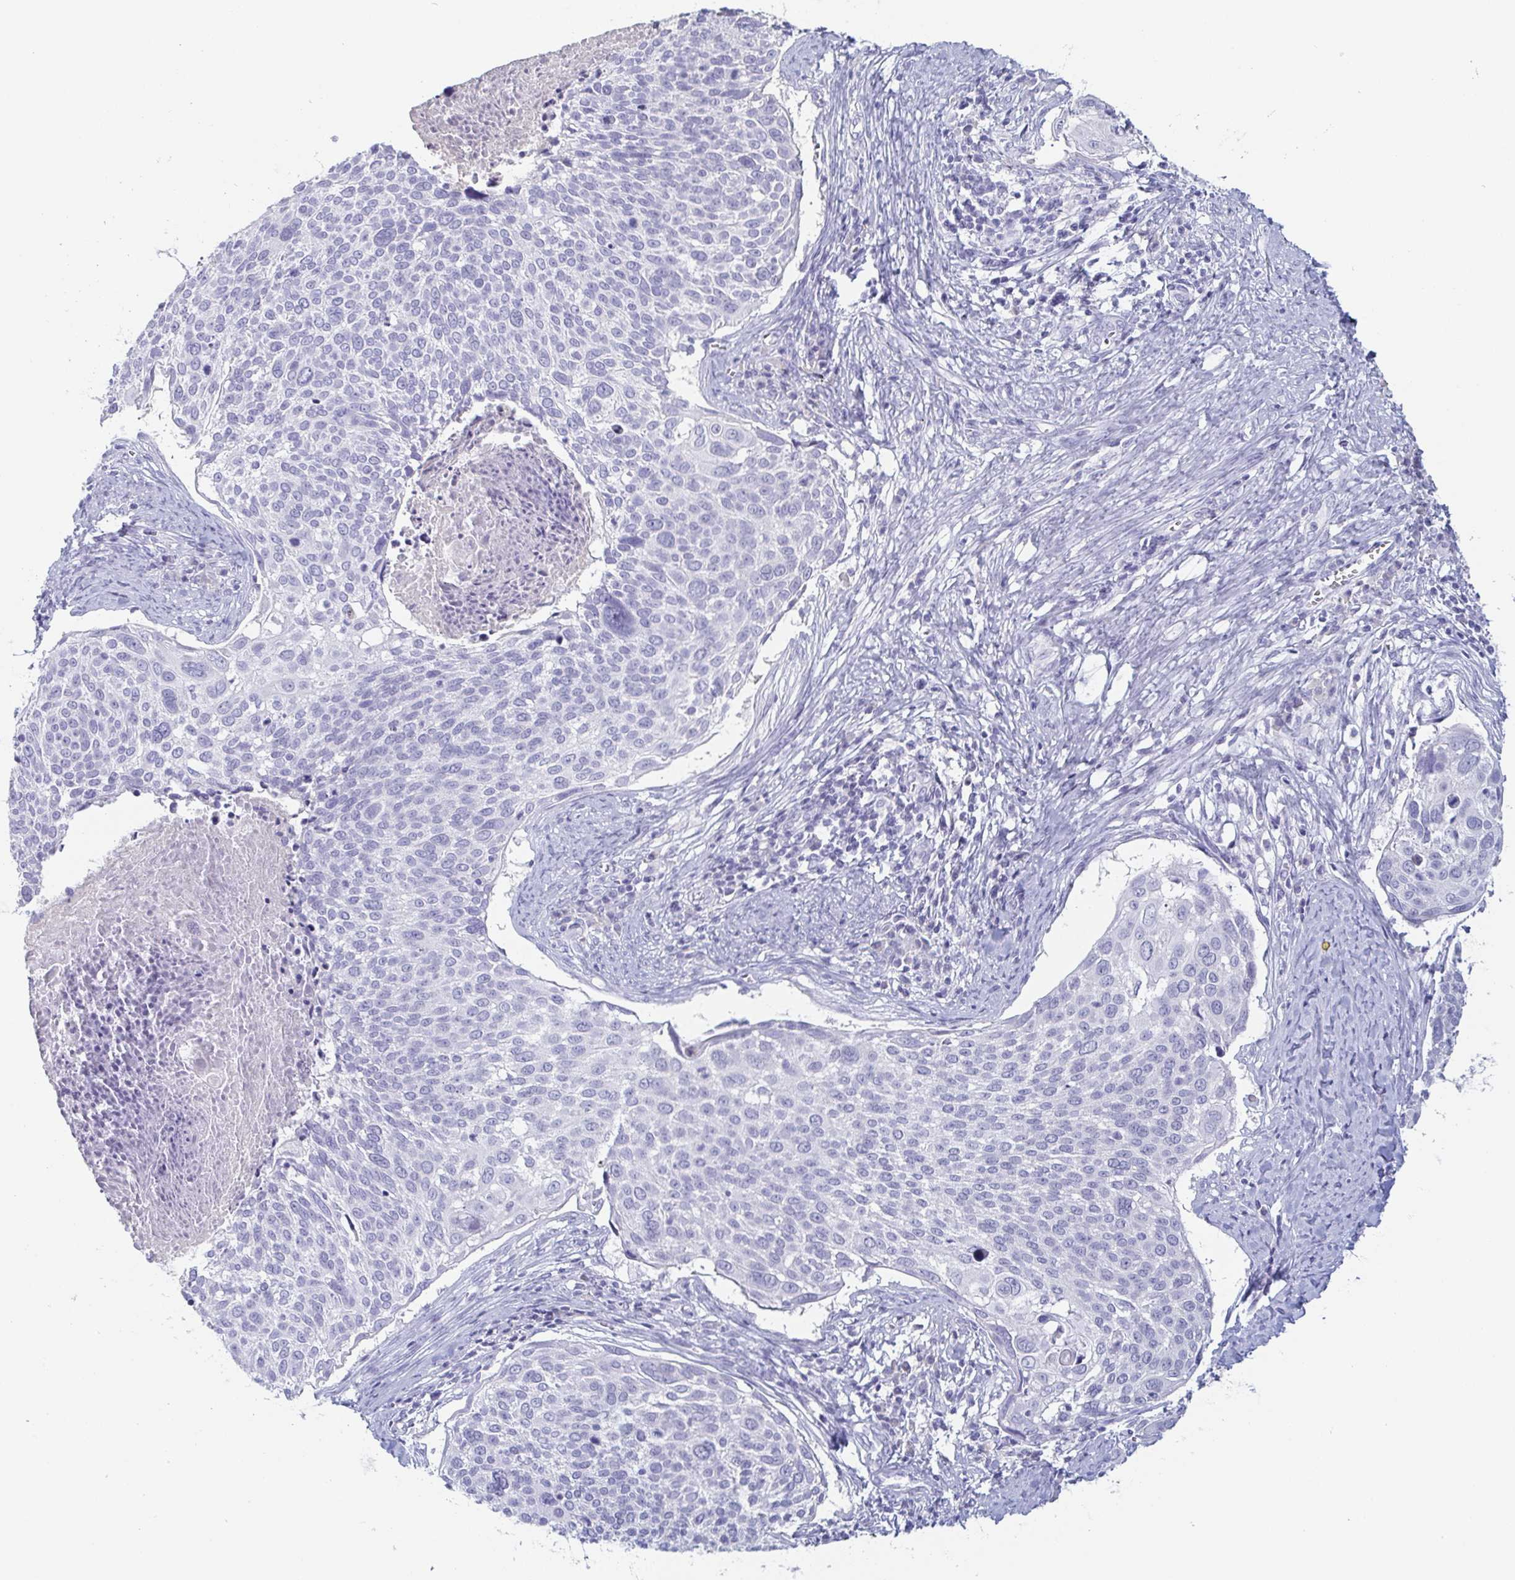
{"staining": {"intensity": "negative", "quantity": "none", "location": "none"}, "tissue": "cervical cancer", "cell_type": "Tumor cells", "image_type": "cancer", "snomed": [{"axis": "morphology", "description": "Squamous cell carcinoma, NOS"}, {"axis": "topography", "description": "Cervix"}], "caption": "This is an IHC image of cervical cancer (squamous cell carcinoma). There is no positivity in tumor cells.", "gene": "ITLN1", "patient": {"sex": "female", "age": 39}}